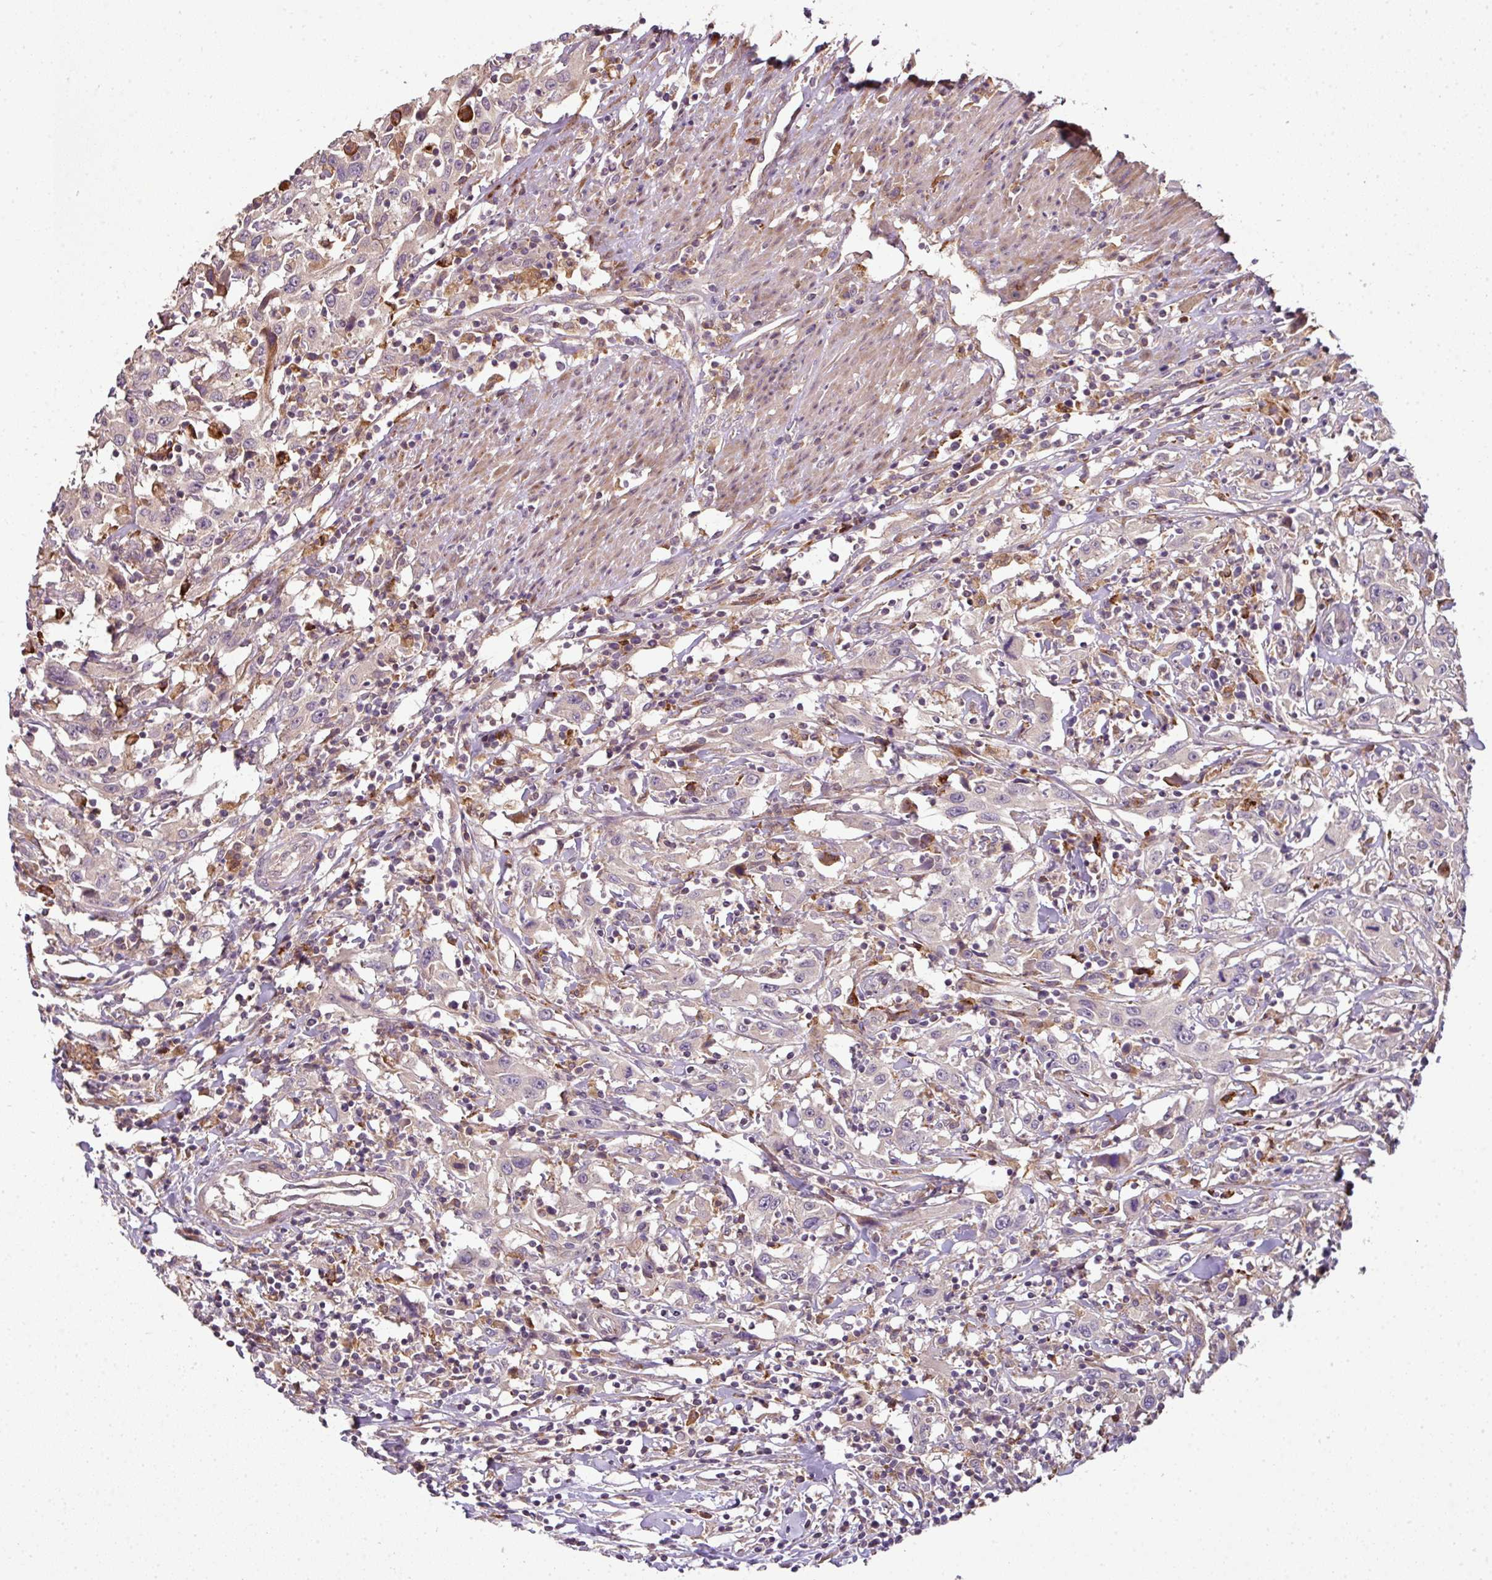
{"staining": {"intensity": "negative", "quantity": "none", "location": "none"}, "tissue": "urothelial cancer", "cell_type": "Tumor cells", "image_type": "cancer", "snomed": [{"axis": "morphology", "description": "Urothelial carcinoma, High grade"}, {"axis": "topography", "description": "Urinary bladder"}], "caption": "This is an immunohistochemistry micrograph of human urothelial cancer. There is no expression in tumor cells.", "gene": "SPCS3", "patient": {"sex": "male", "age": 61}}